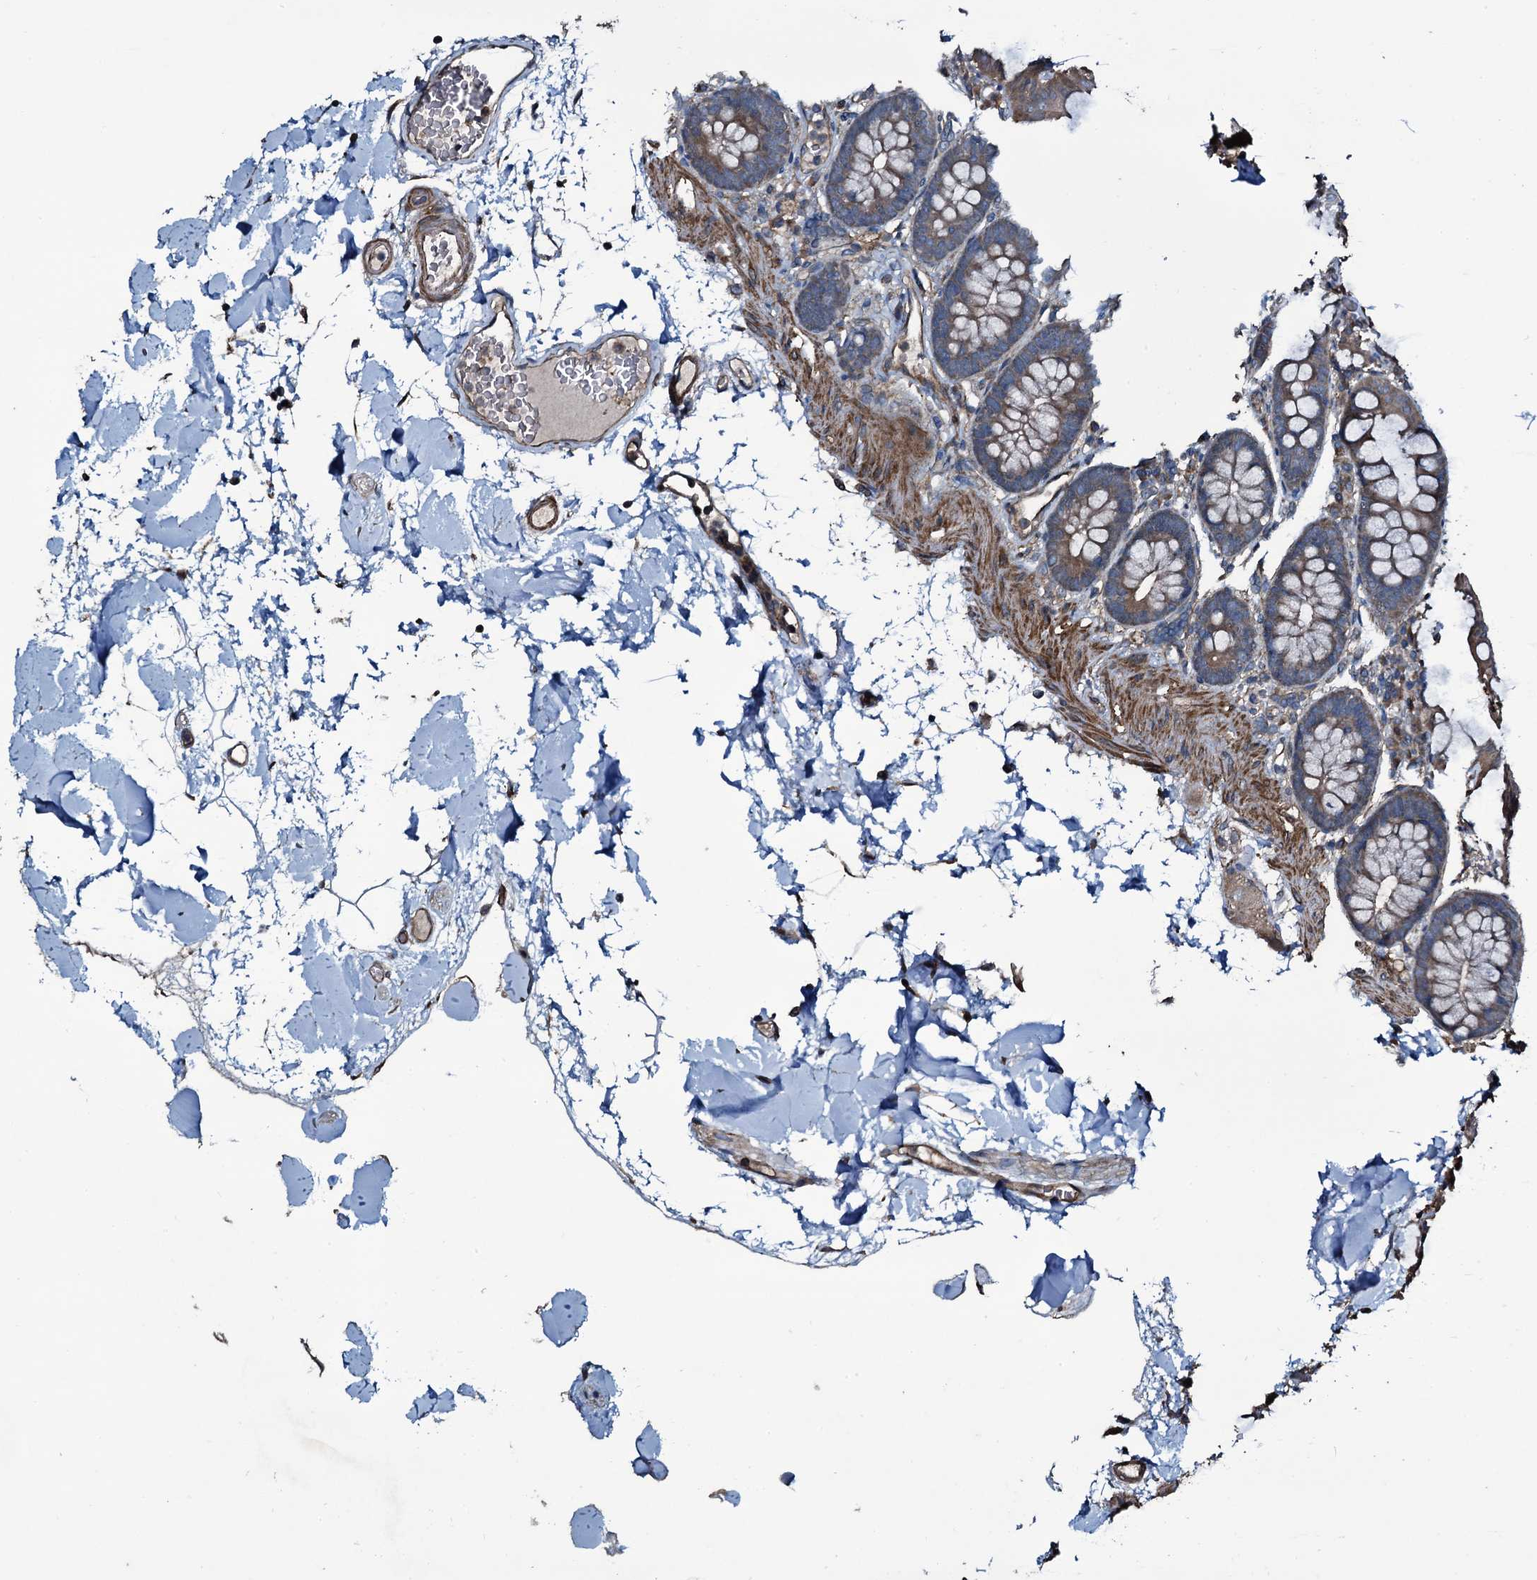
{"staining": {"intensity": "moderate", "quantity": ">75%", "location": "cytoplasmic/membranous"}, "tissue": "colon", "cell_type": "Endothelial cells", "image_type": "normal", "snomed": [{"axis": "morphology", "description": "Normal tissue, NOS"}, {"axis": "topography", "description": "Colon"}], "caption": "A brown stain shows moderate cytoplasmic/membranous positivity of a protein in endothelial cells of normal colon.", "gene": "WIPF3", "patient": {"sex": "male", "age": 75}}